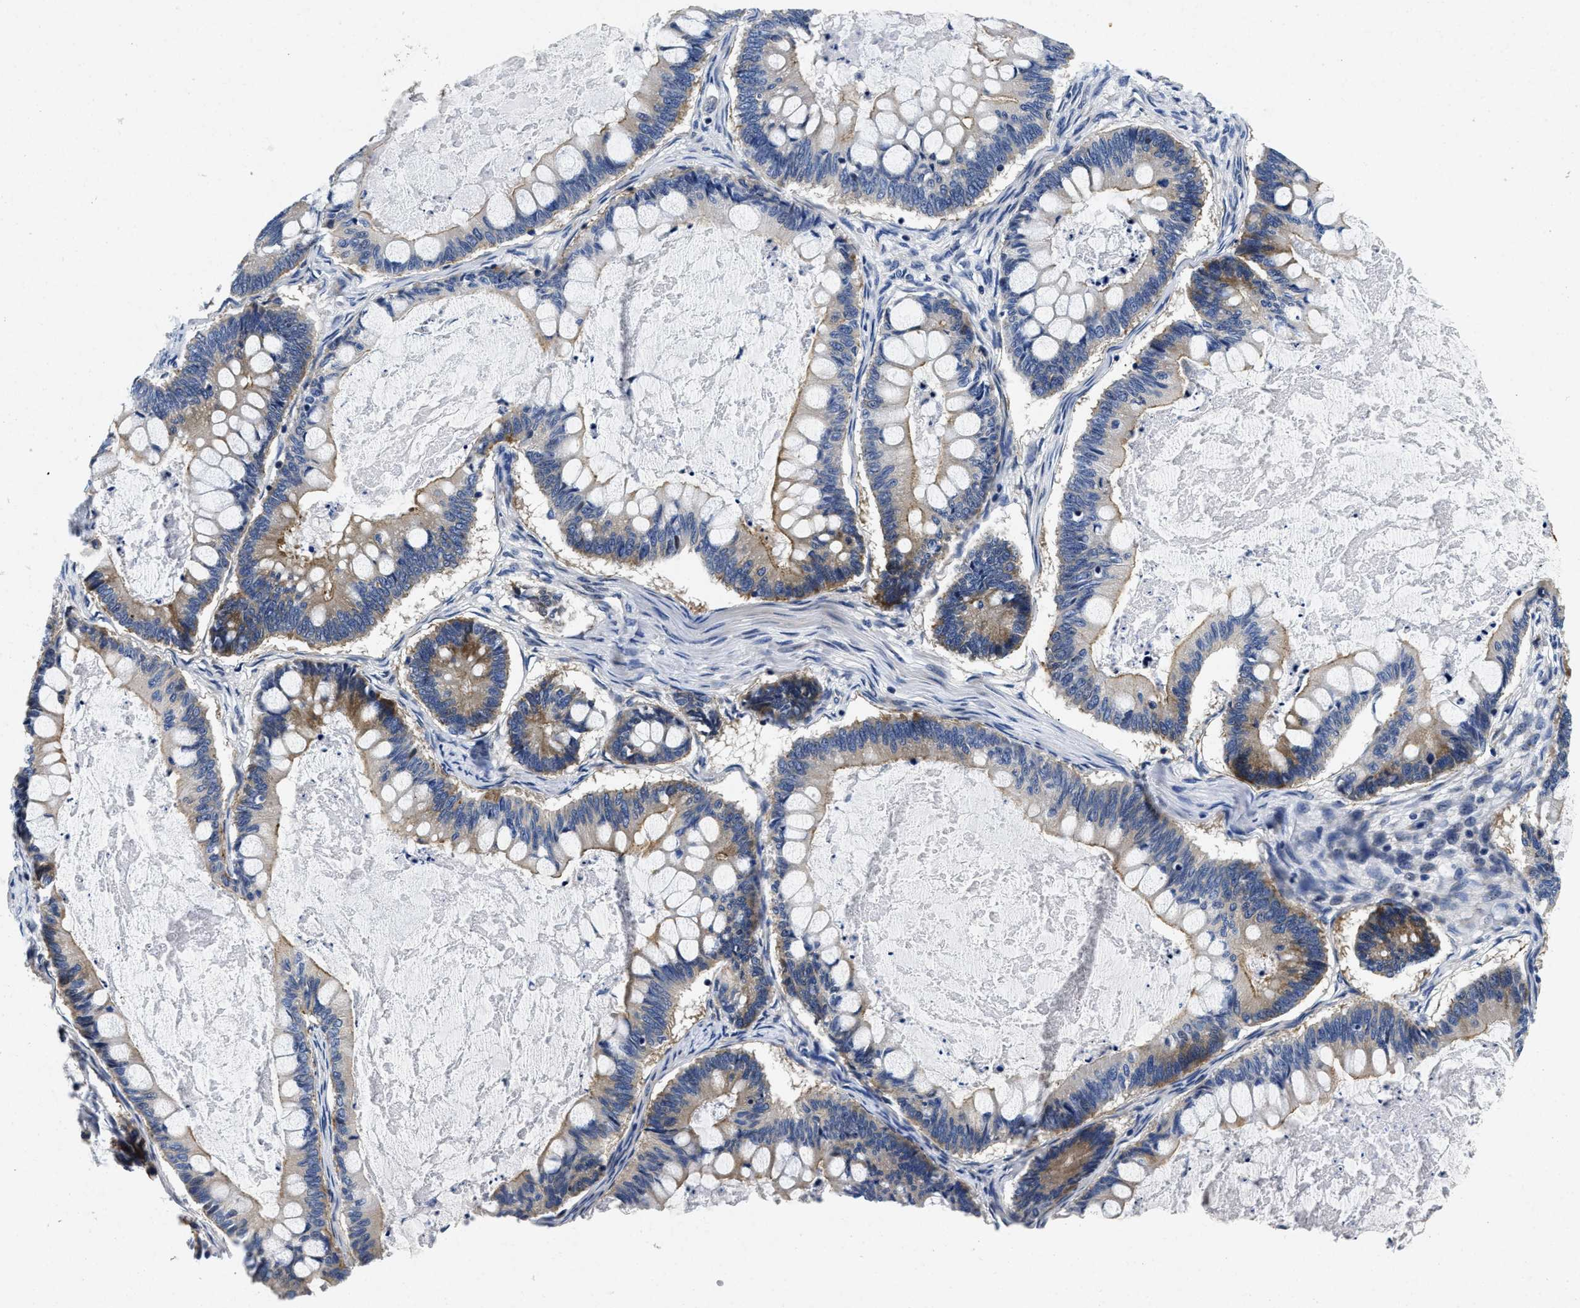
{"staining": {"intensity": "moderate", "quantity": "<25%", "location": "cytoplasmic/membranous"}, "tissue": "ovarian cancer", "cell_type": "Tumor cells", "image_type": "cancer", "snomed": [{"axis": "morphology", "description": "Cystadenocarcinoma, mucinous, NOS"}, {"axis": "topography", "description": "Ovary"}], "caption": "Immunohistochemical staining of human mucinous cystadenocarcinoma (ovarian) displays low levels of moderate cytoplasmic/membranous protein expression in approximately <25% of tumor cells. (Stains: DAB in brown, nuclei in blue, Microscopy: brightfield microscopy at high magnification).", "gene": "LAD1", "patient": {"sex": "female", "age": 61}}